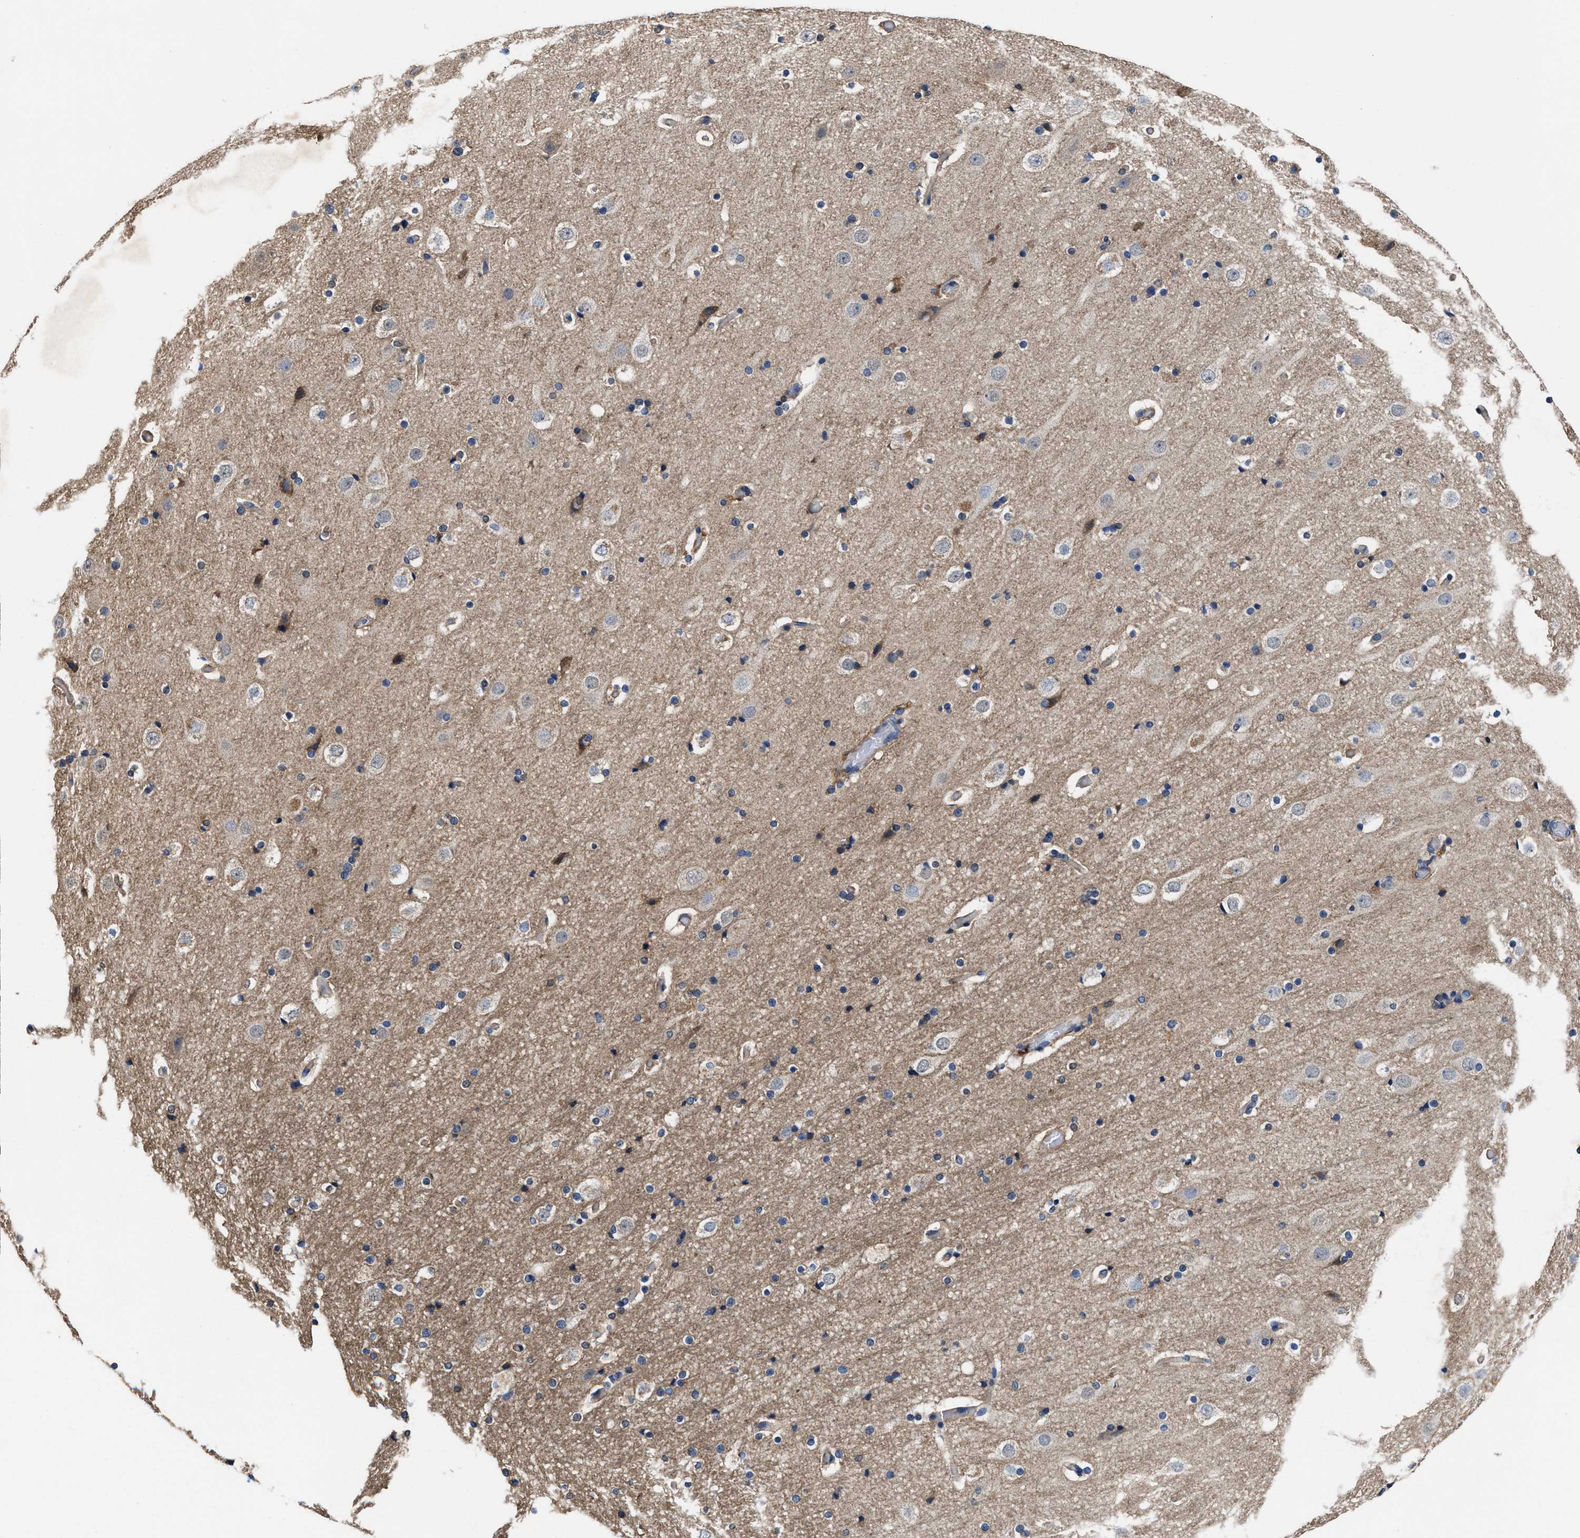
{"staining": {"intensity": "negative", "quantity": "none", "location": "none"}, "tissue": "cerebral cortex", "cell_type": "Endothelial cells", "image_type": "normal", "snomed": [{"axis": "morphology", "description": "Normal tissue, NOS"}, {"axis": "topography", "description": "Cerebral cortex"}], "caption": "DAB immunohistochemical staining of normal human cerebral cortex exhibits no significant expression in endothelial cells.", "gene": "IDNK", "patient": {"sex": "male", "age": 57}}